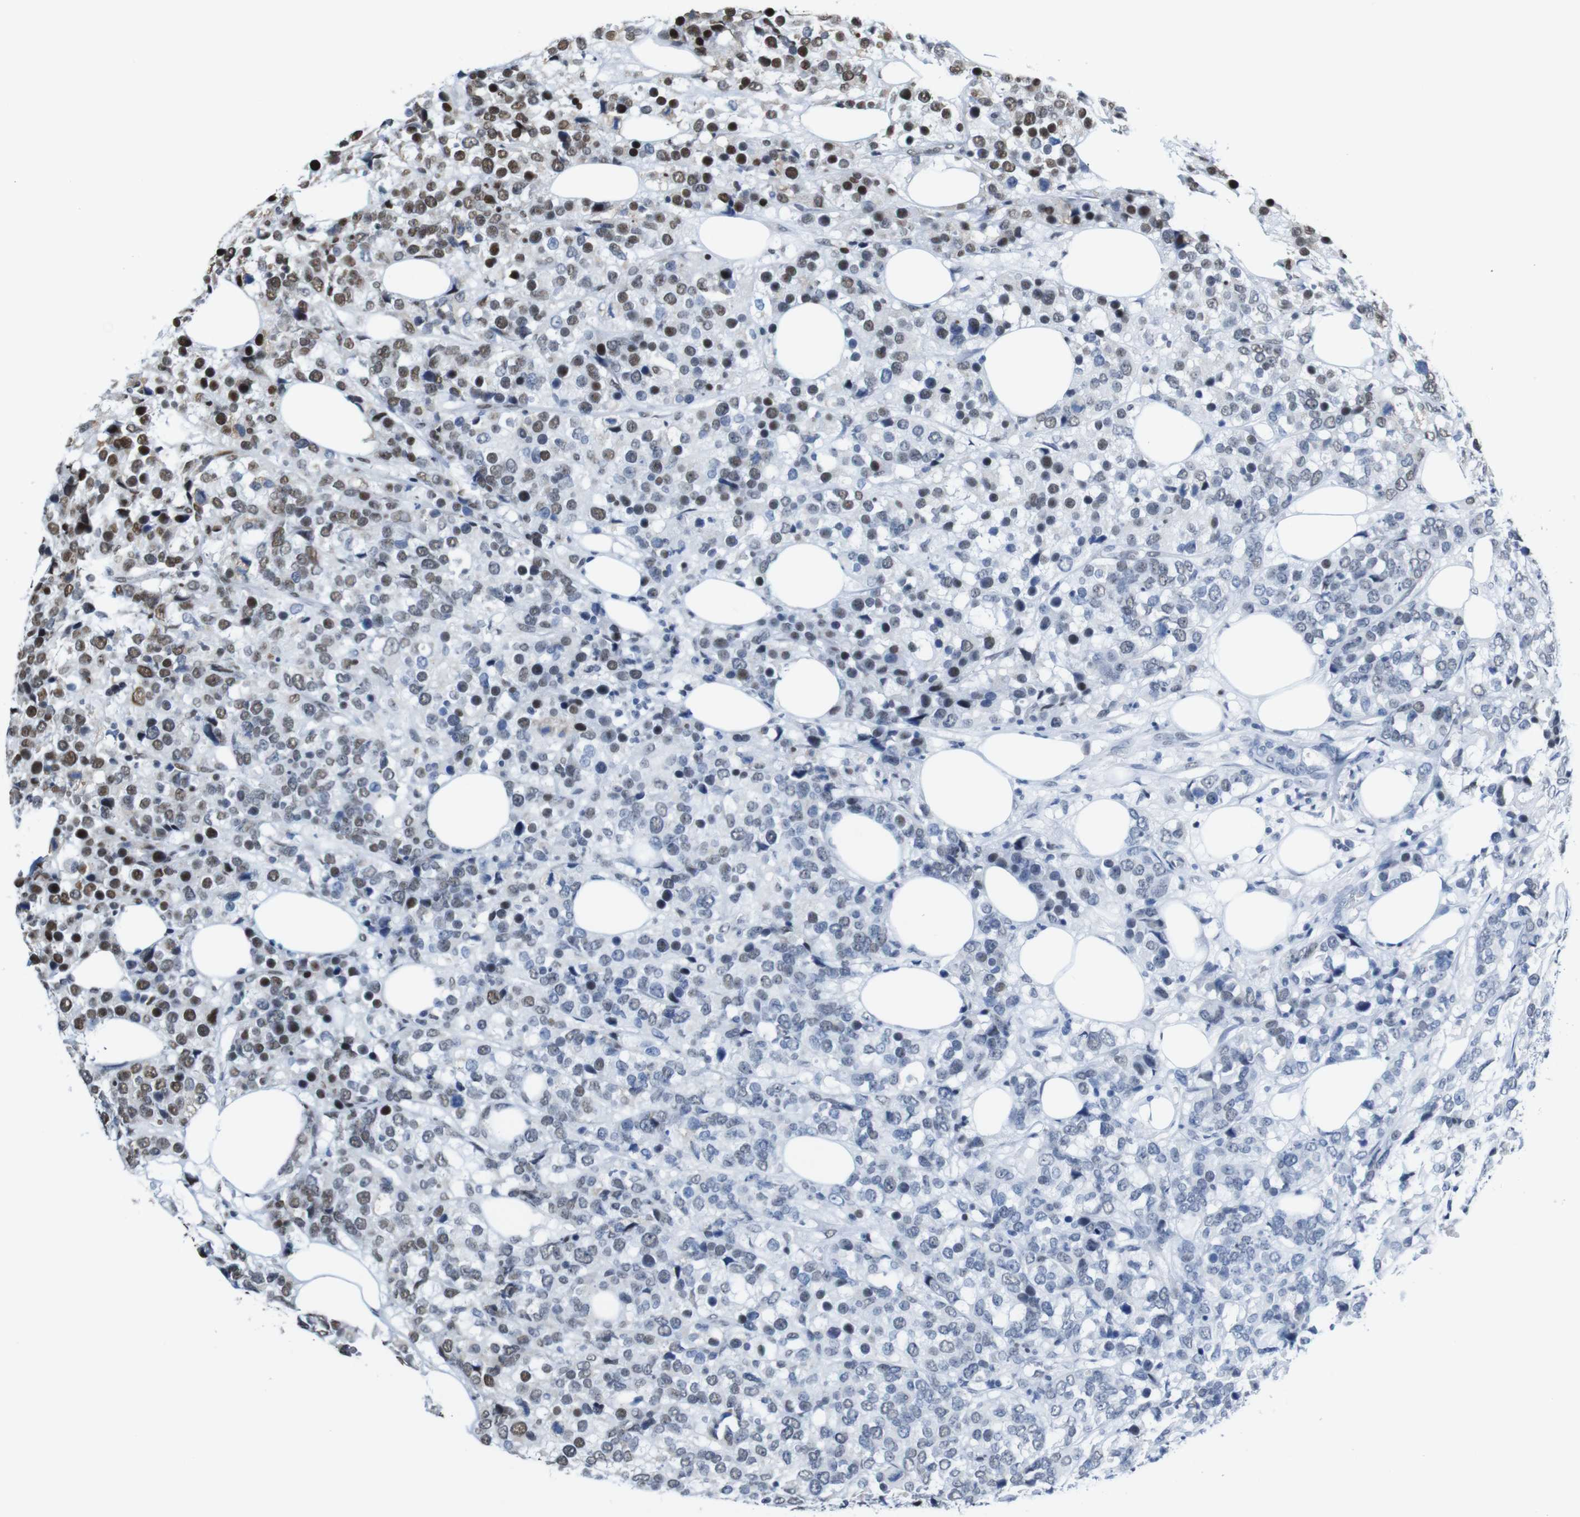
{"staining": {"intensity": "moderate", "quantity": "25%-75%", "location": "nuclear"}, "tissue": "breast cancer", "cell_type": "Tumor cells", "image_type": "cancer", "snomed": [{"axis": "morphology", "description": "Lobular carcinoma"}, {"axis": "topography", "description": "Breast"}], "caption": "Moderate nuclear expression is present in about 25%-75% of tumor cells in breast cancer (lobular carcinoma).", "gene": "ROMO1", "patient": {"sex": "female", "age": 59}}